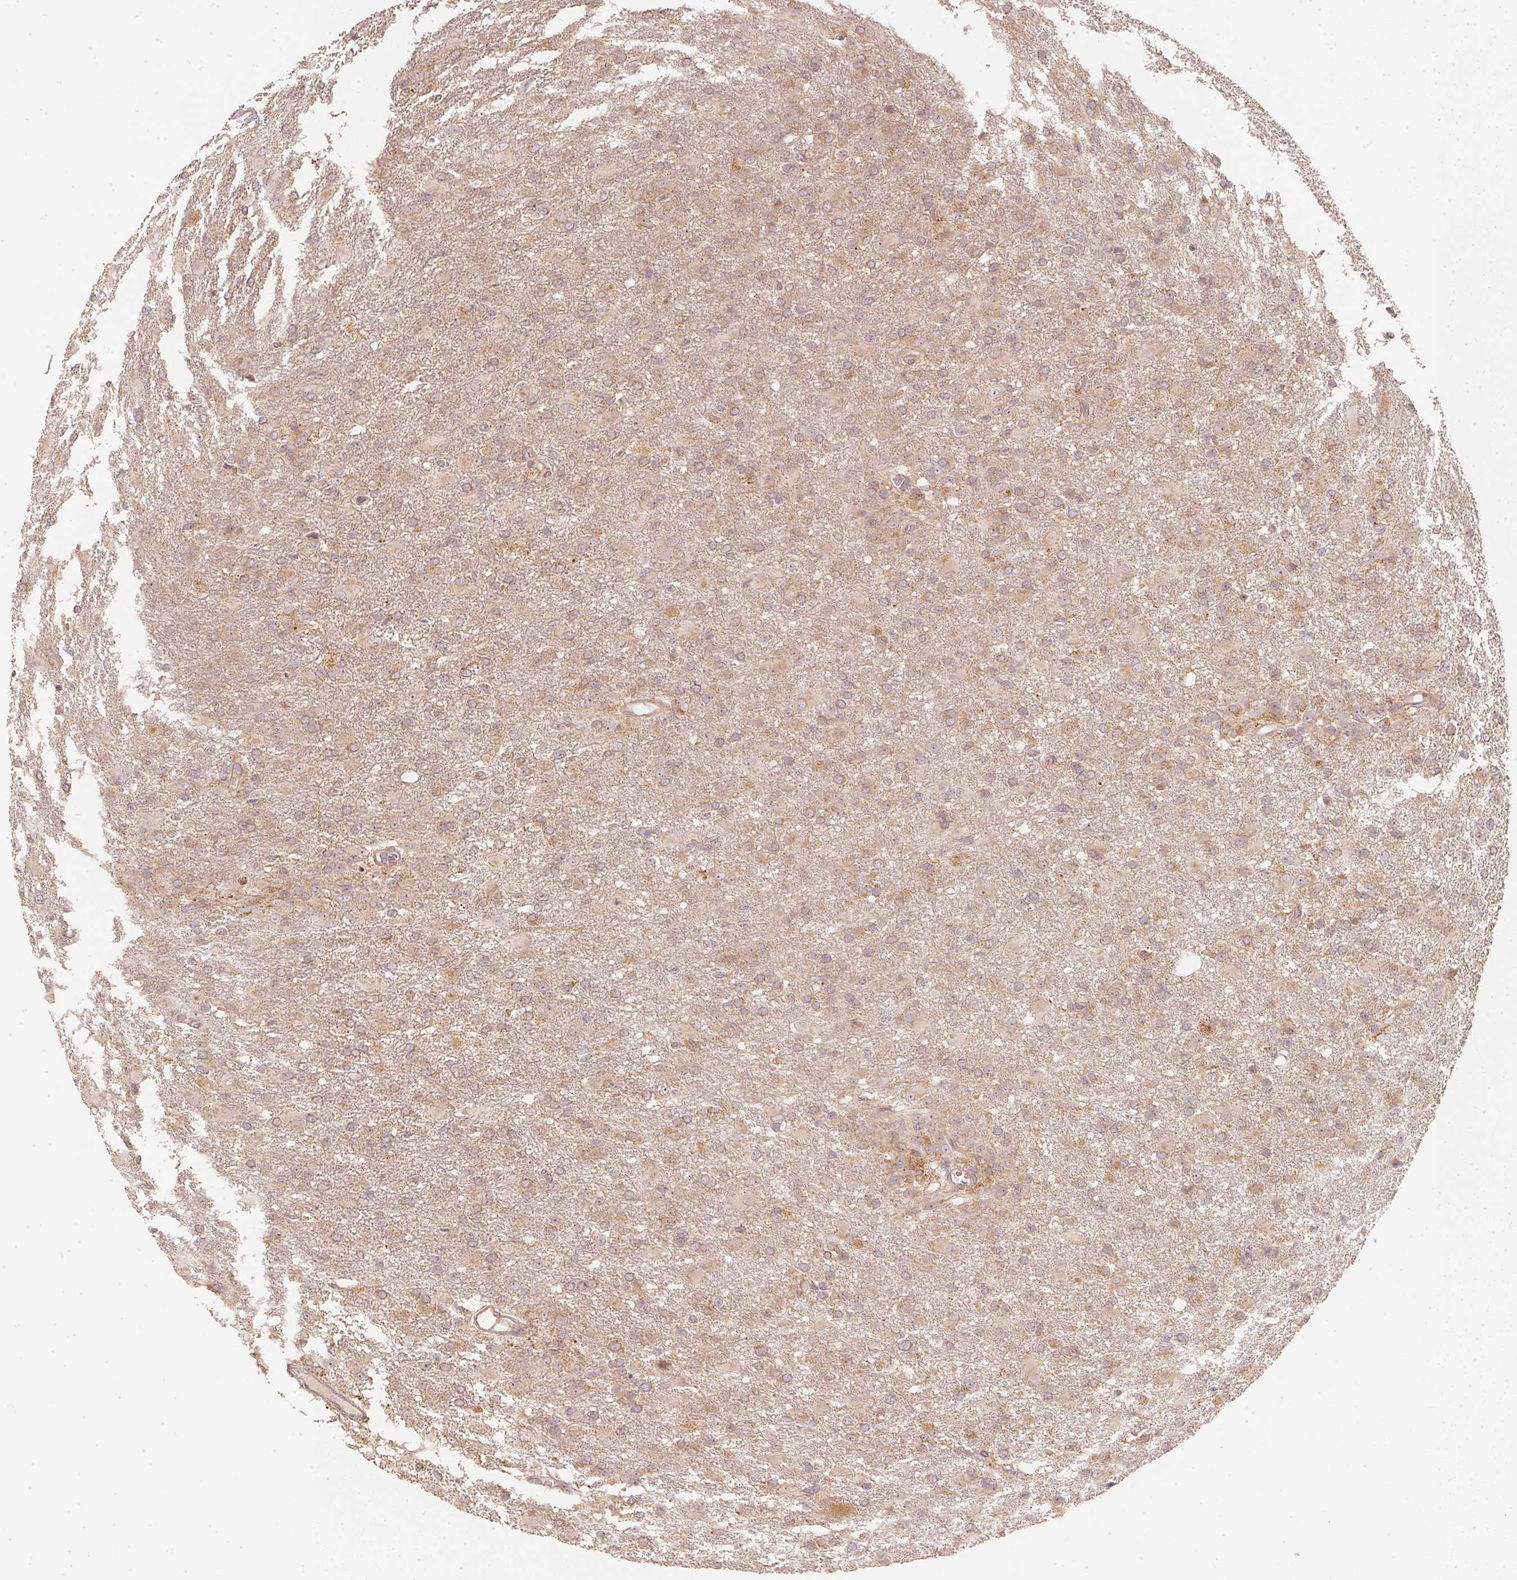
{"staining": {"intensity": "moderate", "quantity": "<25%", "location": "cytoplasmic/membranous"}, "tissue": "glioma", "cell_type": "Tumor cells", "image_type": "cancer", "snomed": [{"axis": "morphology", "description": "Glioma, malignant, High grade"}, {"axis": "topography", "description": "Brain"}], "caption": "A photomicrograph of malignant high-grade glioma stained for a protein displays moderate cytoplasmic/membranous brown staining in tumor cells. Immunohistochemistry stains the protein of interest in brown and the nuclei are stained blue.", "gene": "WDR54", "patient": {"sex": "male", "age": 68}}